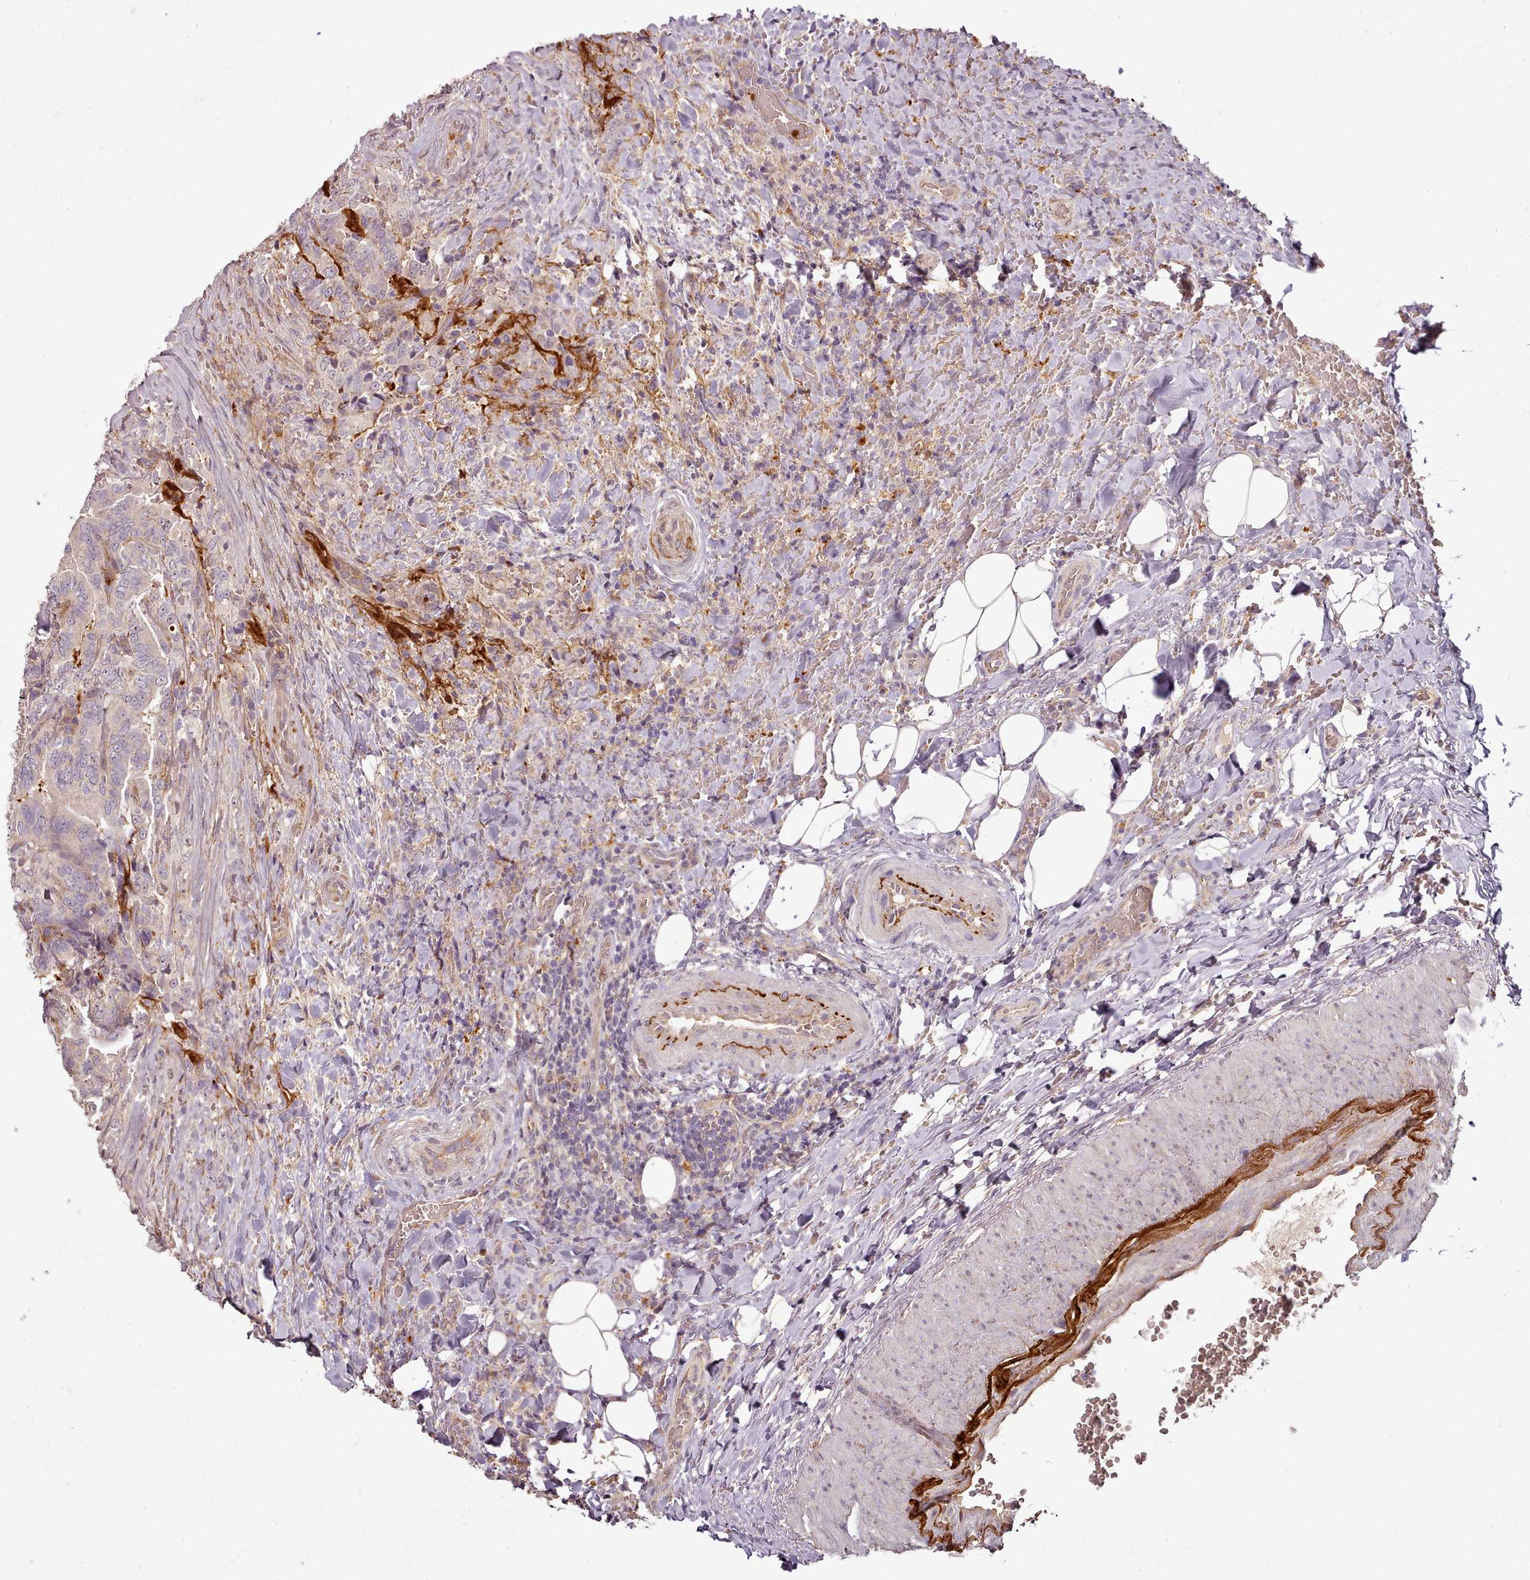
{"staining": {"intensity": "negative", "quantity": "none", "location": "none"}, "tissue": "thyroid cancer", "cell_type": "Tumor cells", "image_type": "cancer", "snomed": [{"axis": "morphology", "description": "Papillary adenocarcinoma, NOS"}, {"axis": "topography", "description": "Thyroid gland"}], "caption": "This is an immunohistochemistry photomicrograph of thyroid cancer (papillary adenocarcinoma). There is no staining in tumor cells.", "gene": "C1QTNF5", "patient": {"sex": "male", "age": 61}}